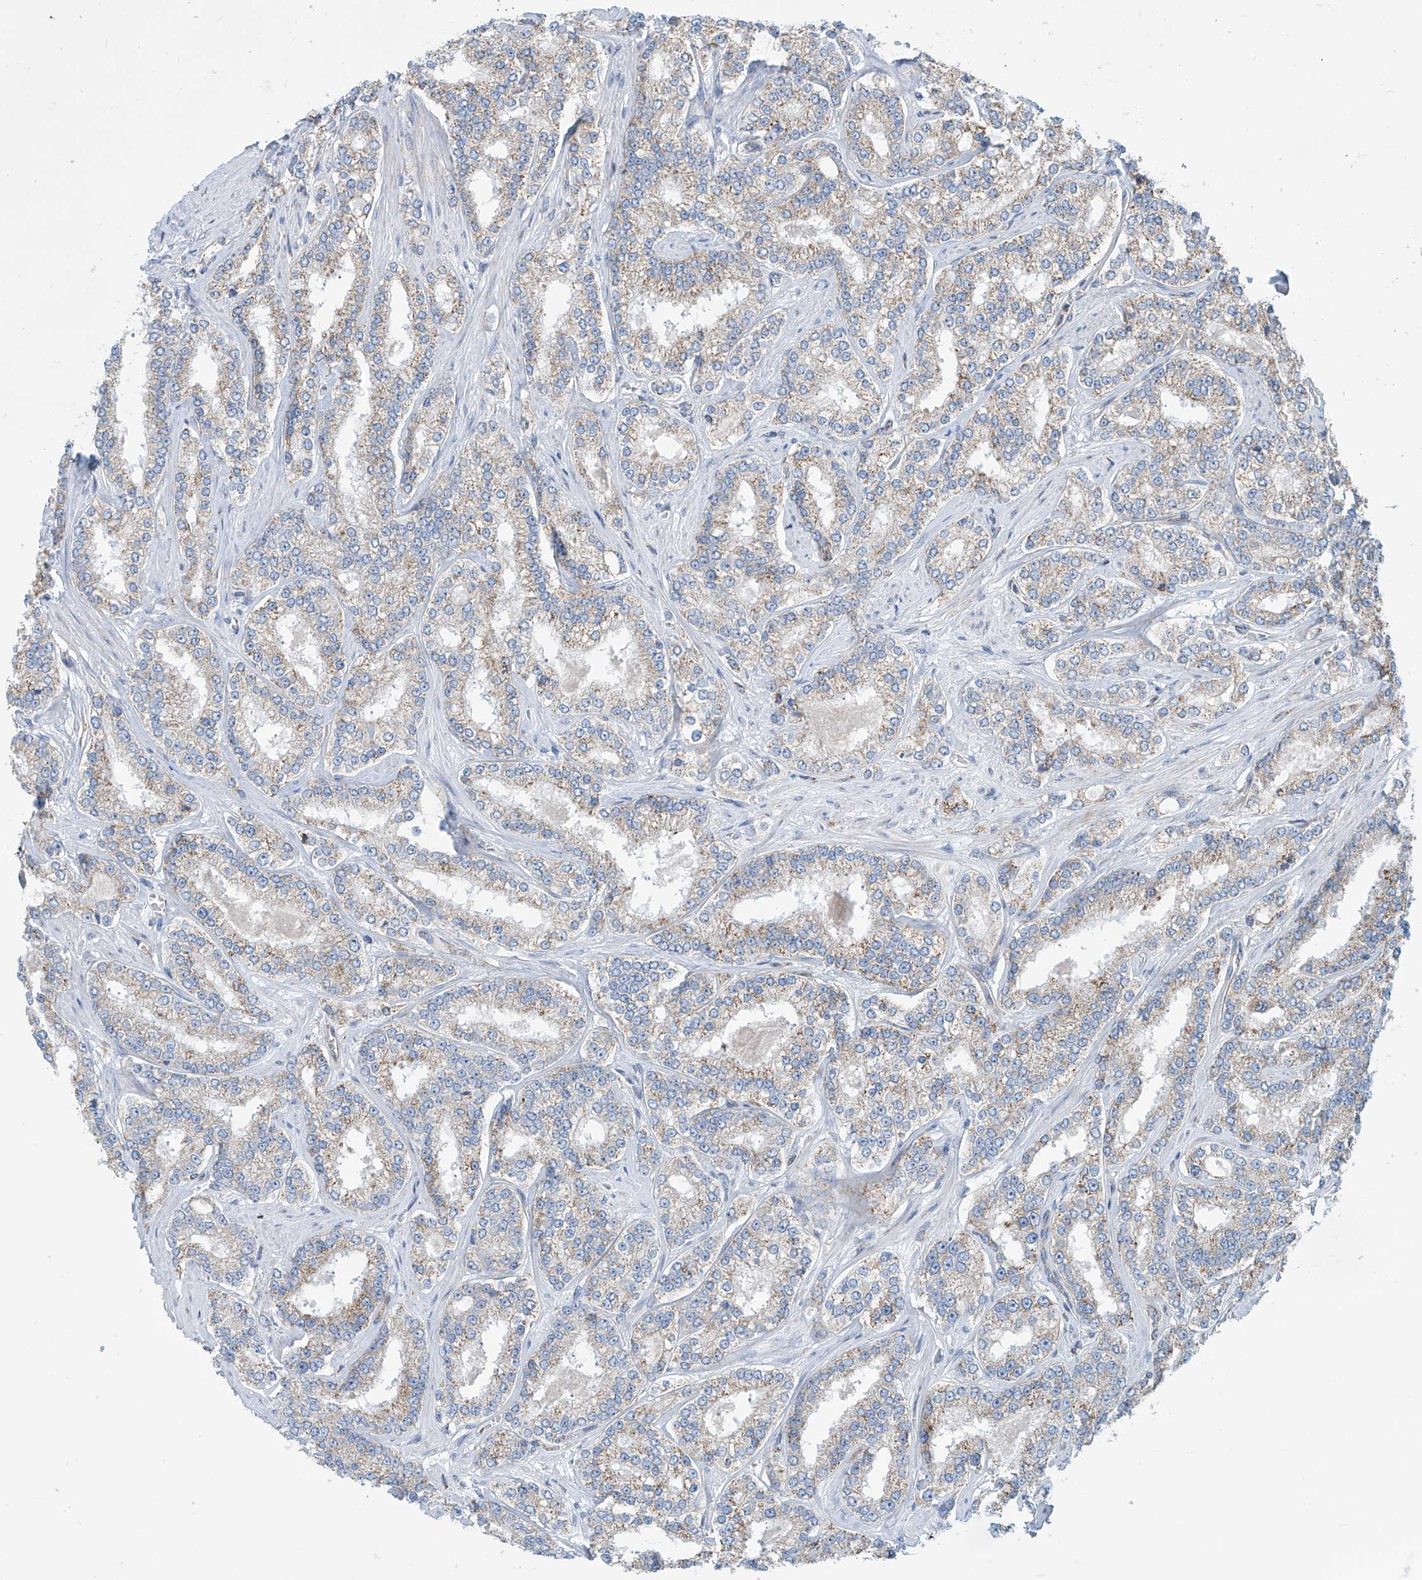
{"staining": {"intensity": "weak", "quantity": "25%-75%", "location": "cytoplasmic/membranous"}, "tissue": "prostate cancer", "cell_type": "Tumor cells", "image_type": "cancer", "snomed": [{"axis": "morphology", "description": "Normal tissue, NOS"}, {"axis": "morphology", "description": "Adenocarcinoma, High grade"}, {"axis": "topography", "description": "Prostate"}], "caption": "Human adenocarcinoma (high-grade) (prostate) stained for a protein (brown) demonstrates weak cytoplasmic/membranous positive expression in approximately 25%-75% of tumor cells.", "gene": "EIF5B", "patient": {"sex": "male", "age": 83}}